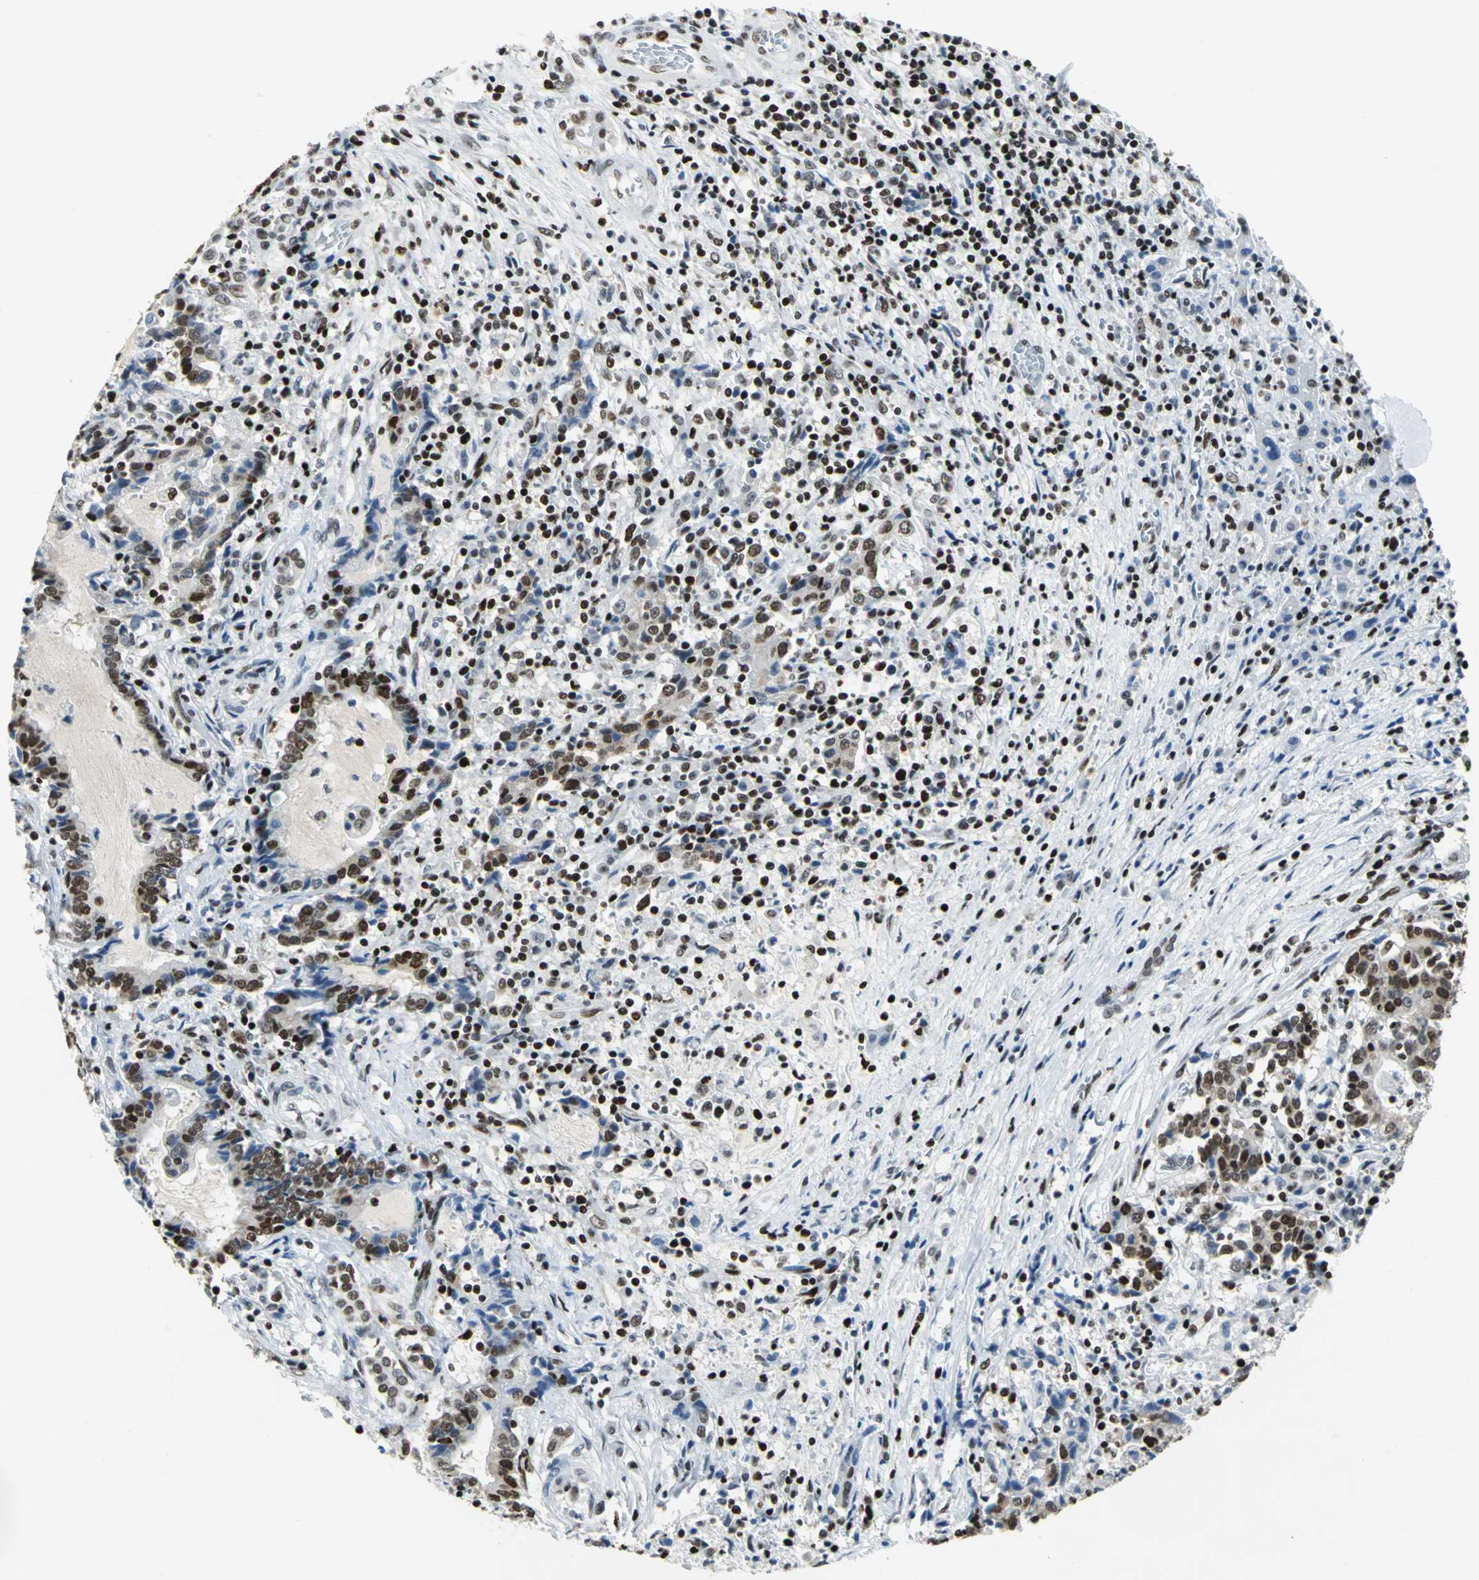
{"staining": {"intensity": "moderate", "quantity": ">75%", "location": "nuclear"}, "tissue": "liver cancer", "cell_type": "Tumor cells", "image_type": "cancer", "snomed": [{"axis": "morphology", "description": "Cholangiocarcinoma"}, {"axis": "topography", "description": "Liver"}], "caption": "A medium amount of moderate nuclear positivity is identified in about >75% of tumor cells in liver cholangiocarcinoma tissue.", "gene": "HNRNPD", "patient": {"sex": "male", "age": 57}}